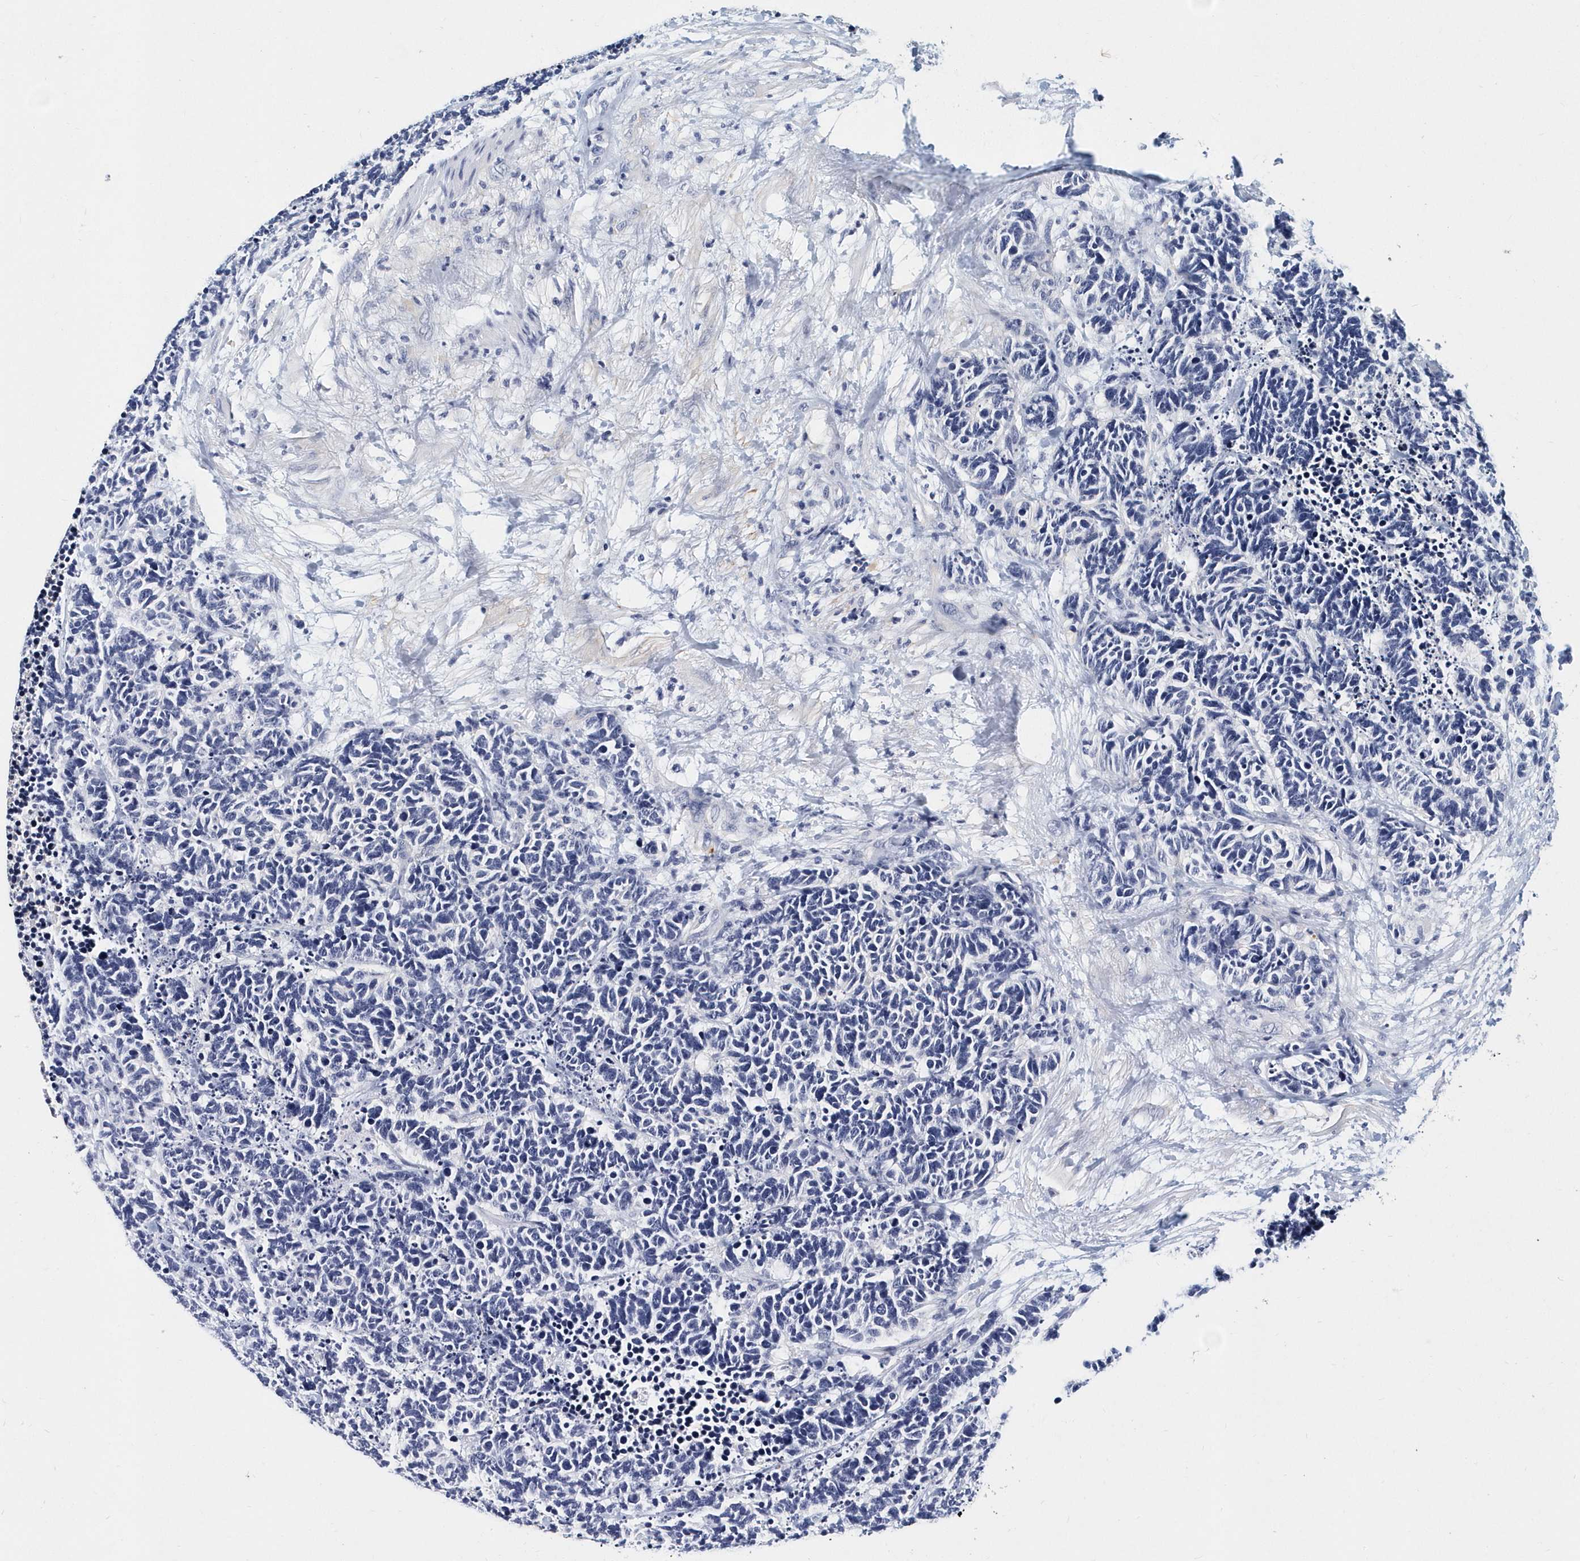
{"staining": {"intensity": "negative", "quantity": "none", "location": "none"}, "tissue": "carcinoid", "cell_type": "Tumor cells", "image_type": "cancer", "snomed": [{"axis": "morphology", "description": "Carcinoma, NOS"}, {"axis": "morphology", "description": "Carcinoid, malignant, NOS"}, {"axis": "topography", "description": "Urinary bladder"}], "caption": "Tumor cells show no significant protein expression in carcinoid (malignant). (Stains: DAB (3,3'-diaminobenzidine) immunohistochemistry with hematoxylin counter stain, Microscopy: brightfield microscopy at high magnification).", "gene": "ITGA2B", "patient": {"sex": "male", "age": 57}}